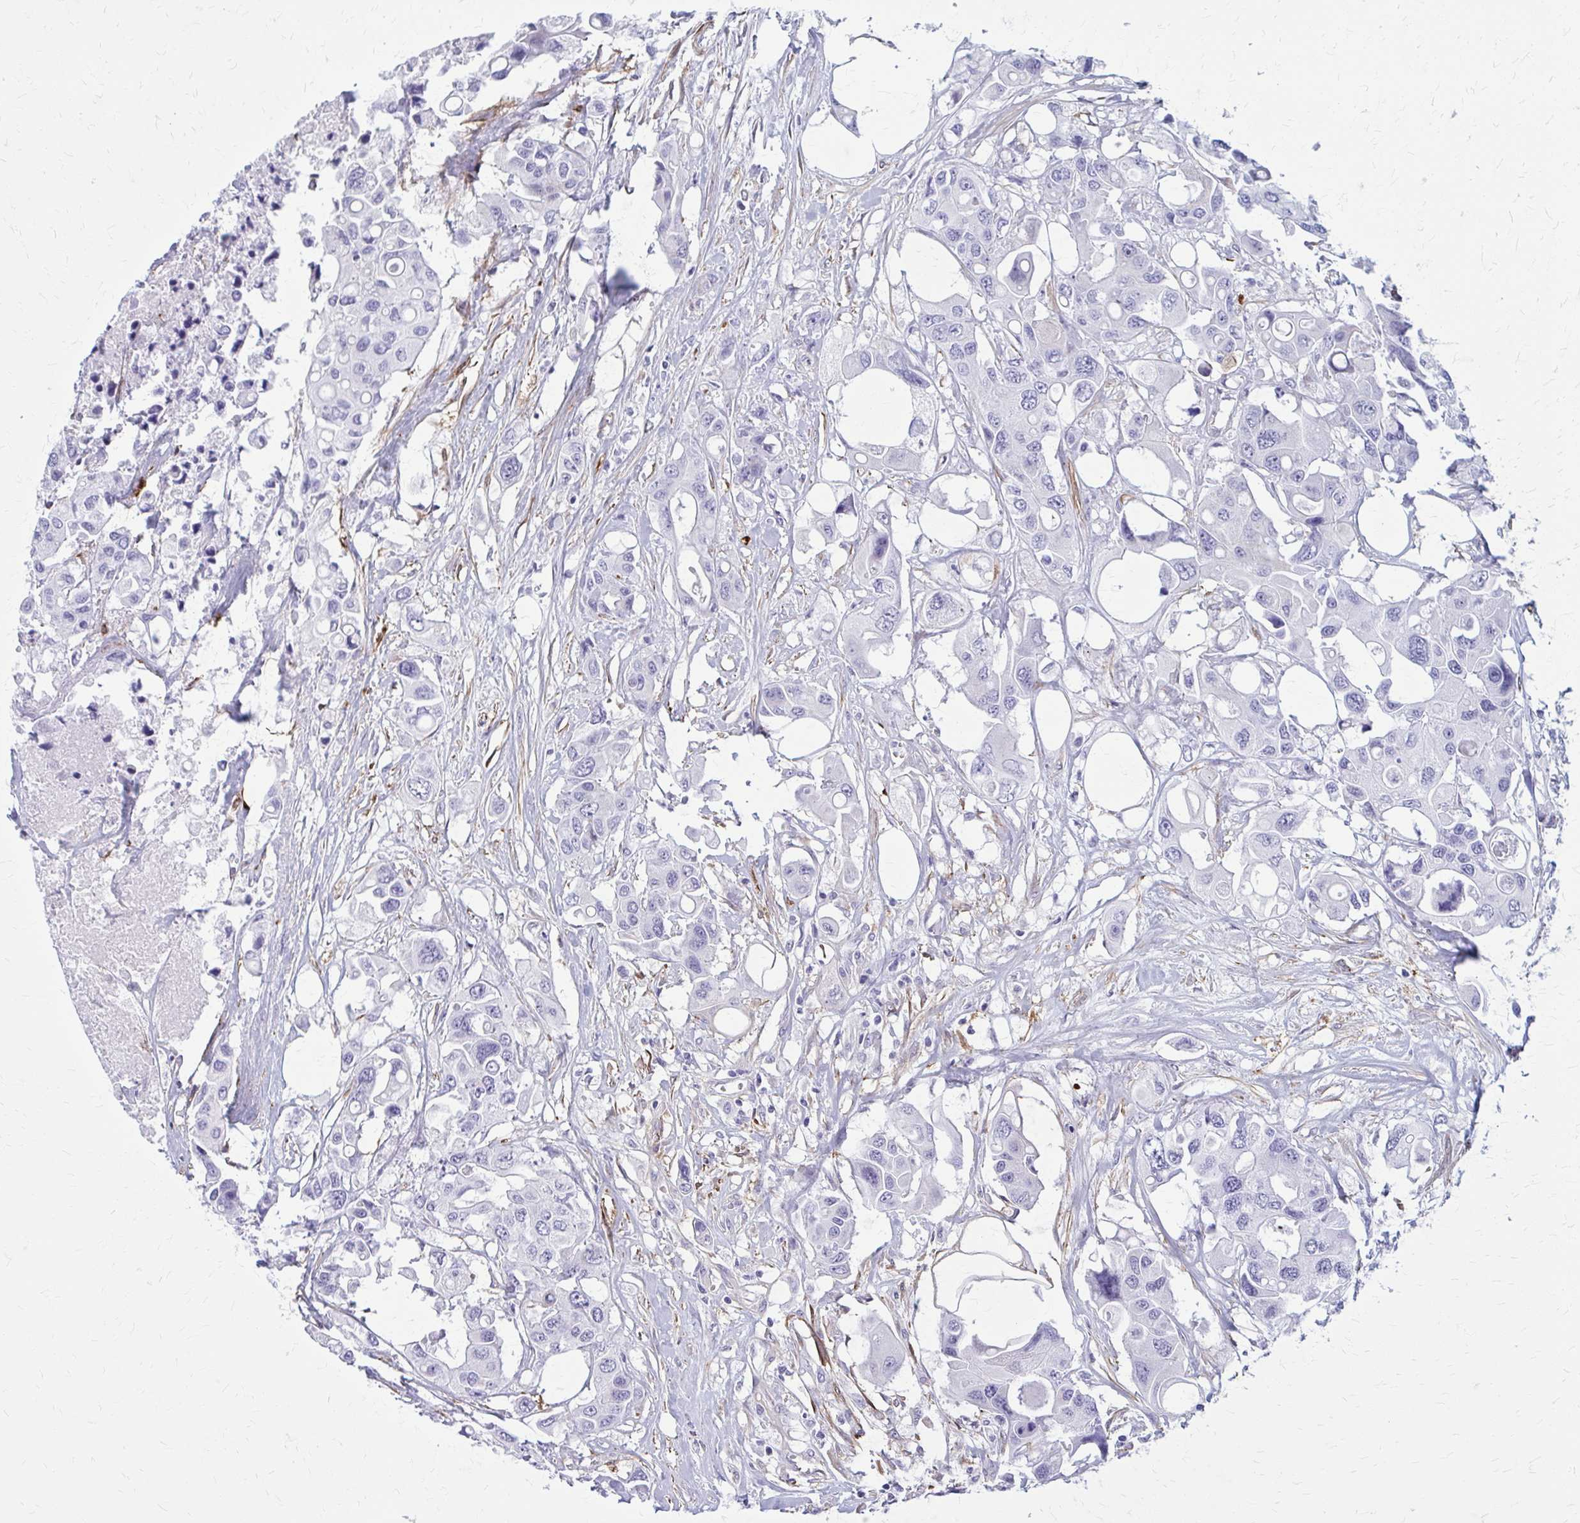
{"staining": {"intensity": "negative", "quantity": "none", "location": "none"}, "tissue": "colorectal cancer", "cell_type": "Tumor cells", "image_type": "cancer", "snomed": [{"axis": "morphology", "description": "Adenocarcinoma, NOS"}, {"axis": "topography", "description": "Colon"}], "caption": "Colorectal cancer stained for a protein using IHC reveals no positivity tumor cells.", "gene": "AKAP12", "patient": {"sex": "male", "age": 77}}